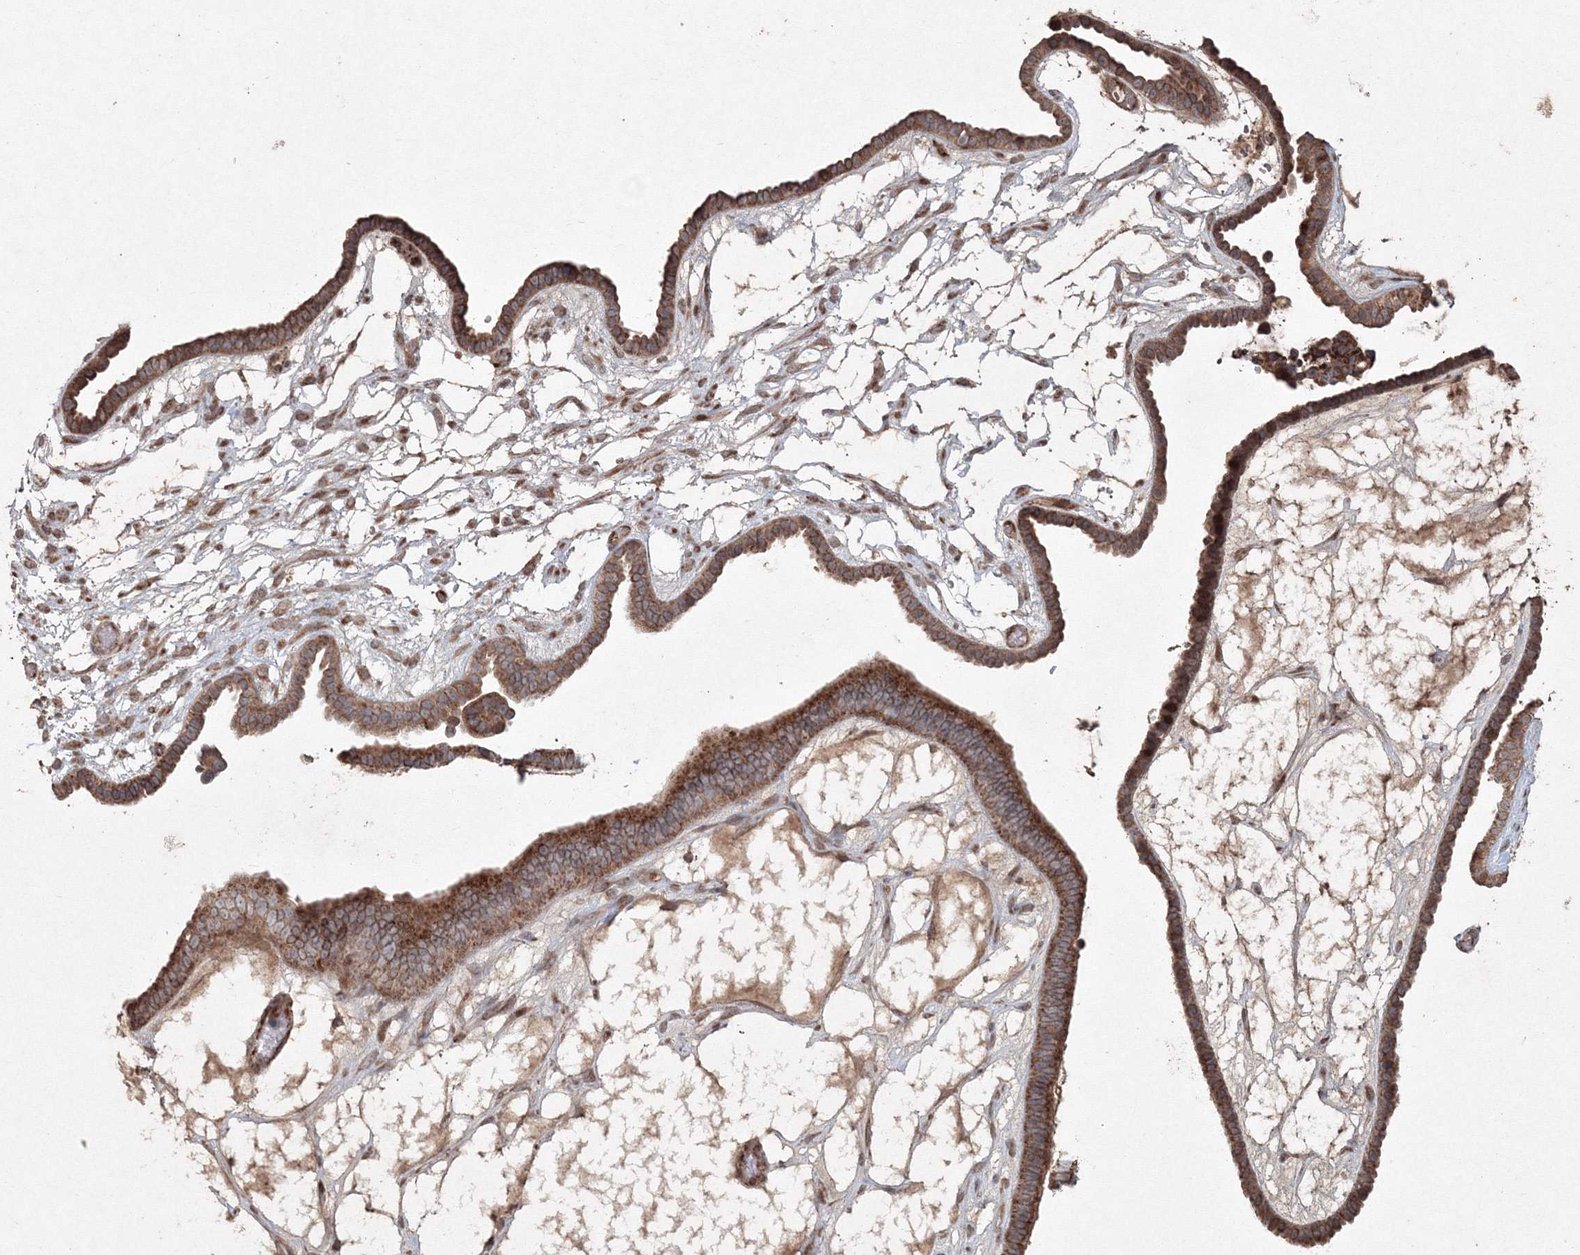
{"staining": {"intensity": "moderate", "quantity": ">75%", "location": "cytoplasmic/membranous"}, "tissue": "ovarian cancer", "cell_type": "Tumor cells", "image_type": "cancer", "snomed": [{"axis": "morphology", "description": "Cystadenocarcinoma, serous, NOS"}, {"axis": "topography", "description": "Ovary"}], "caption": "Serous cystadenocarcinoma (ovarian) tissue displays moderate cytoplasmic/membranous positivity in approximately >75% of tumor cells, visualized by immunohistochemistry.", "gene": "ANAPC16", "patient": {"sex": "female", "age": 56}}